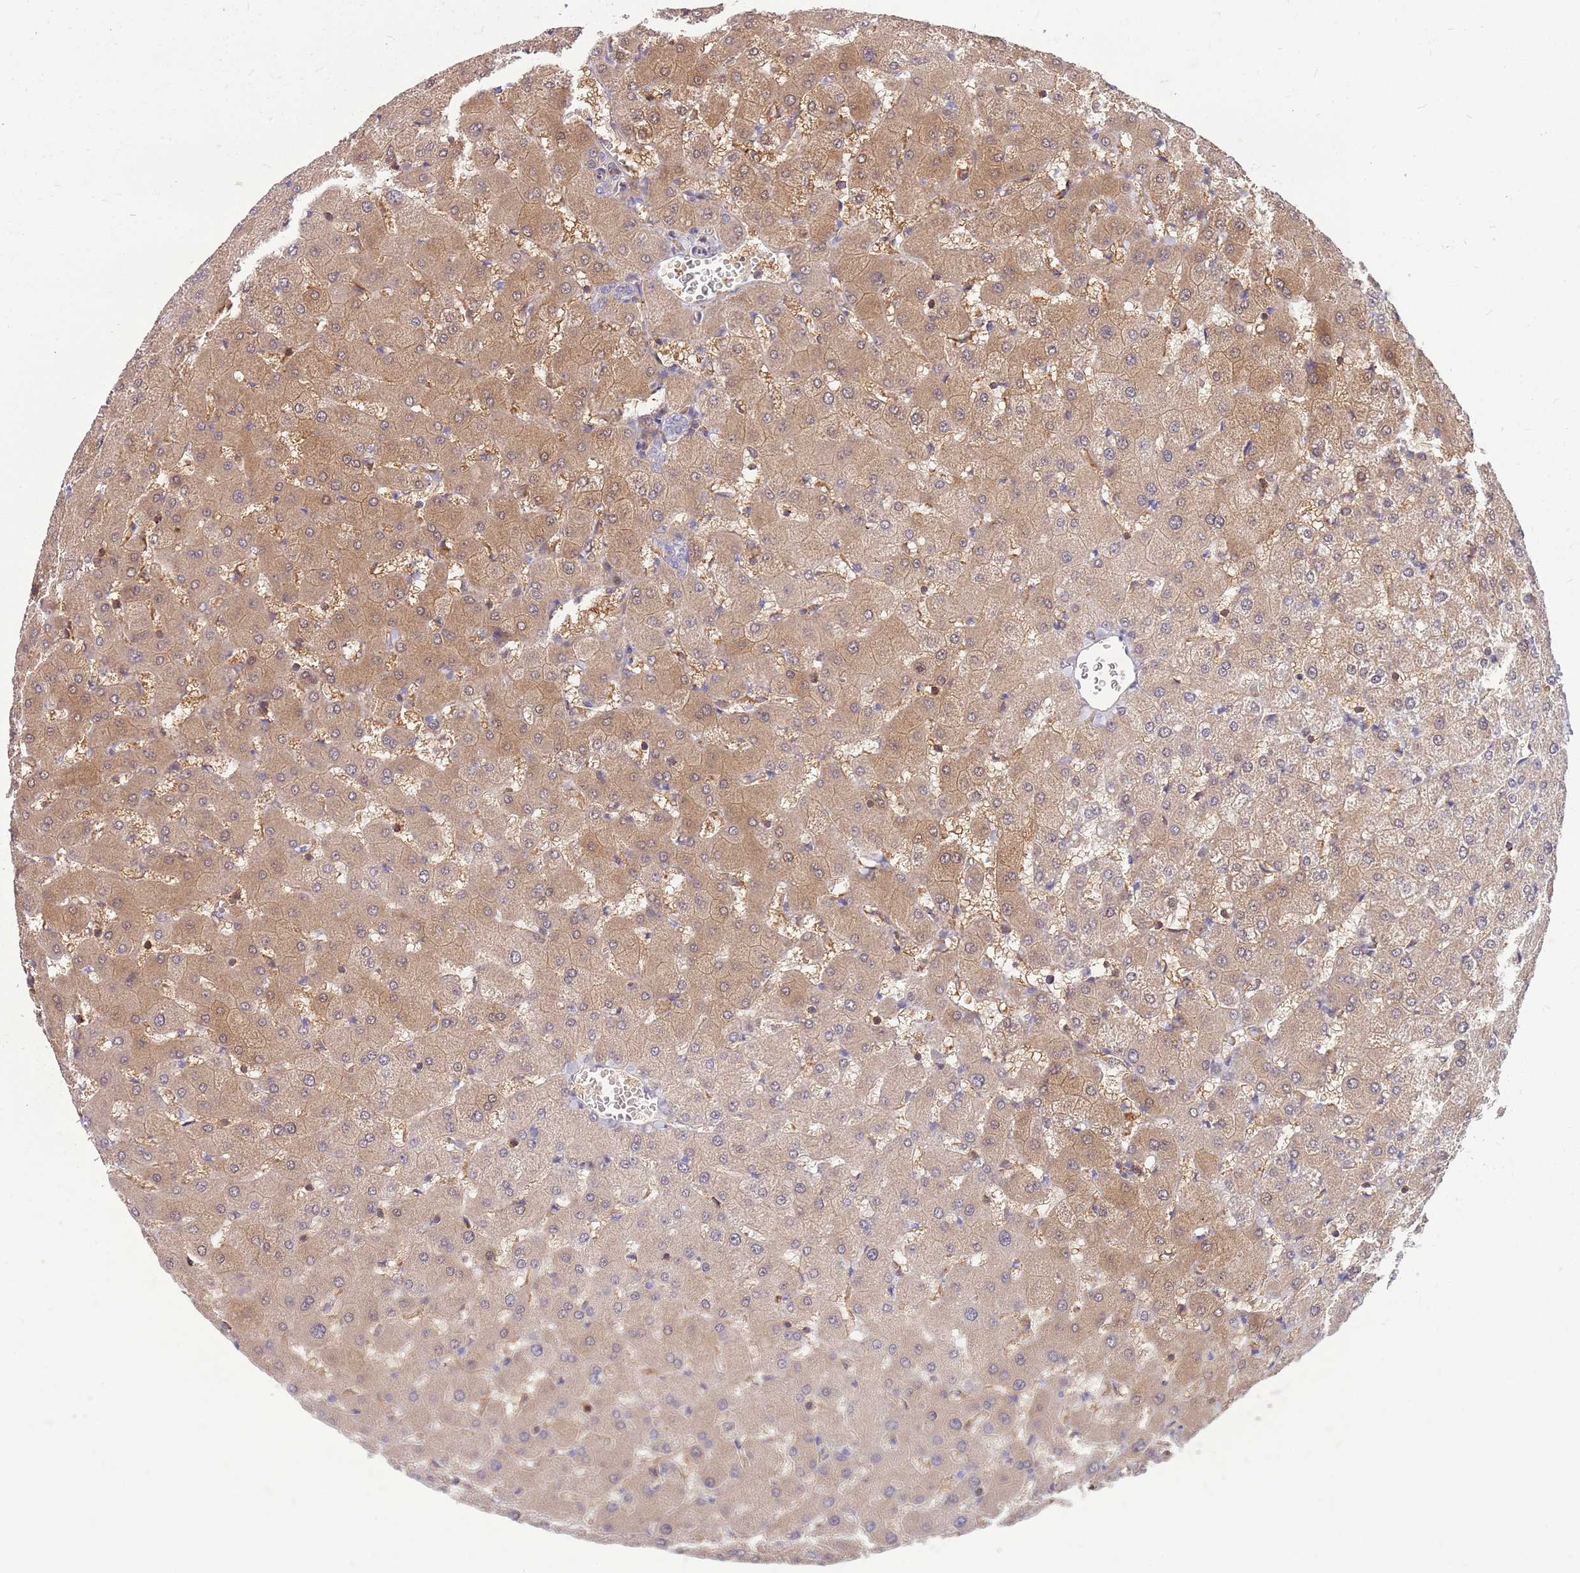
{"staining": {"intensity": "negative", "quantity": "none", "location": "none"}, "tissue": "liver", "cell_type": "Cholangiocytes", "image_type": "normal", "snomed": [{"axis": "morphology", "description": "Normal tissue, NOS"}, {"axis": "topography", "description": "Liver"}], "caption": "DAB (3,3'-diaminobenzidine) immunohistochemical staining of normal liver reveals no significant staining in cholangiocytes. (DAB (3,3'-diaminobenzidine) immunohistochemistry (IHC) visualized using brightfield microscopy, high magnification).", "gene": "MVD", "patient": {"sex": "female", "age": 63}}